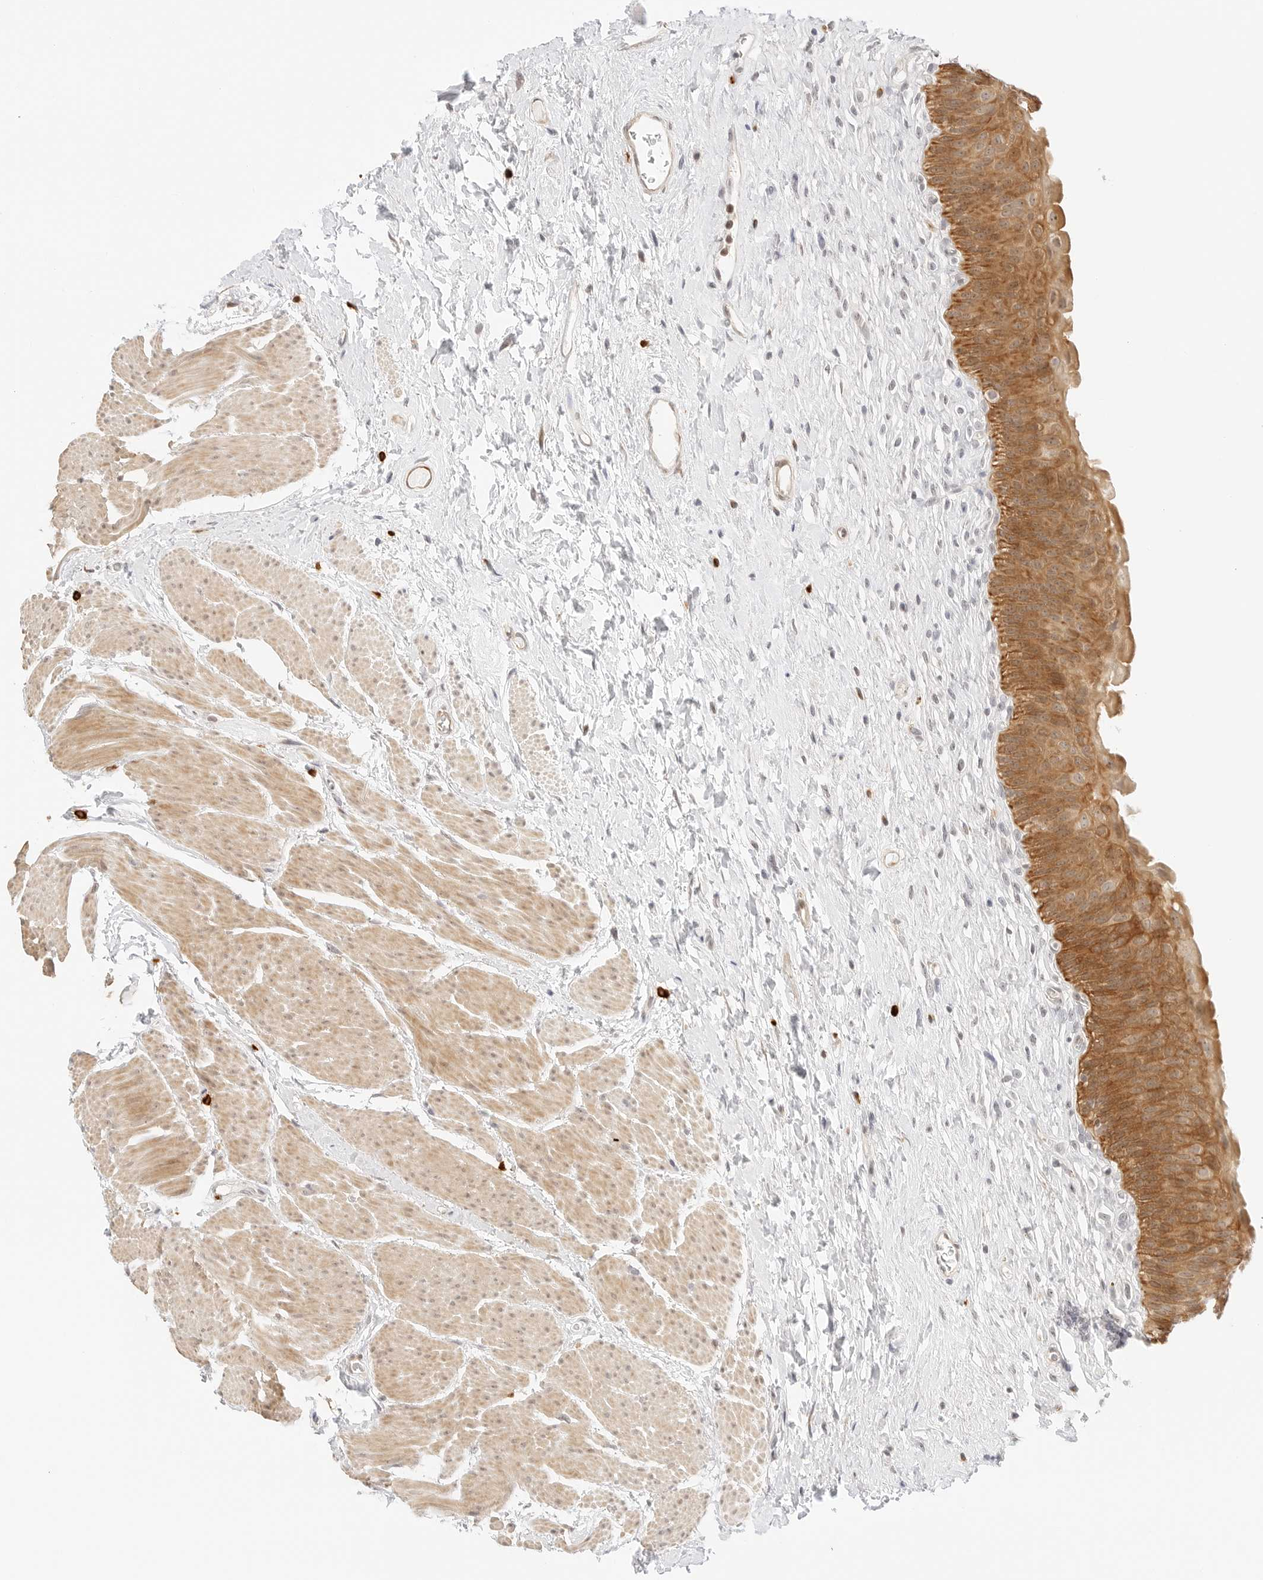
{"staining": {"intensity": "moderate", "quantity": ">75%", "location": "cytoplasmic/membranous"}, "tissue": "urinary bladder", "cell_type": "Urothelial cells", "image_type": "normal", "snomed": [{"axis": "morphology", "description": "Normal tissue, NOS"}, {"axis": "topography", "description": "Urinary bladder"}], "caption": "Immunohistochemistry staining of unremarkable urinary bladder, which reveals medium levels of moderate cytoplasmic/membranous positivity in approximately >75% of urothelial cells indicating moderate cytoplasmic/membranous protein staining. The staining was performed using DAB (3,3'-diaminobenzidine) (brown) for protein detection and nuclei were counterstained in hematoxylin (blue).", "gene": "TEKT2", "patient": {"sex": "male", "age": 74}}